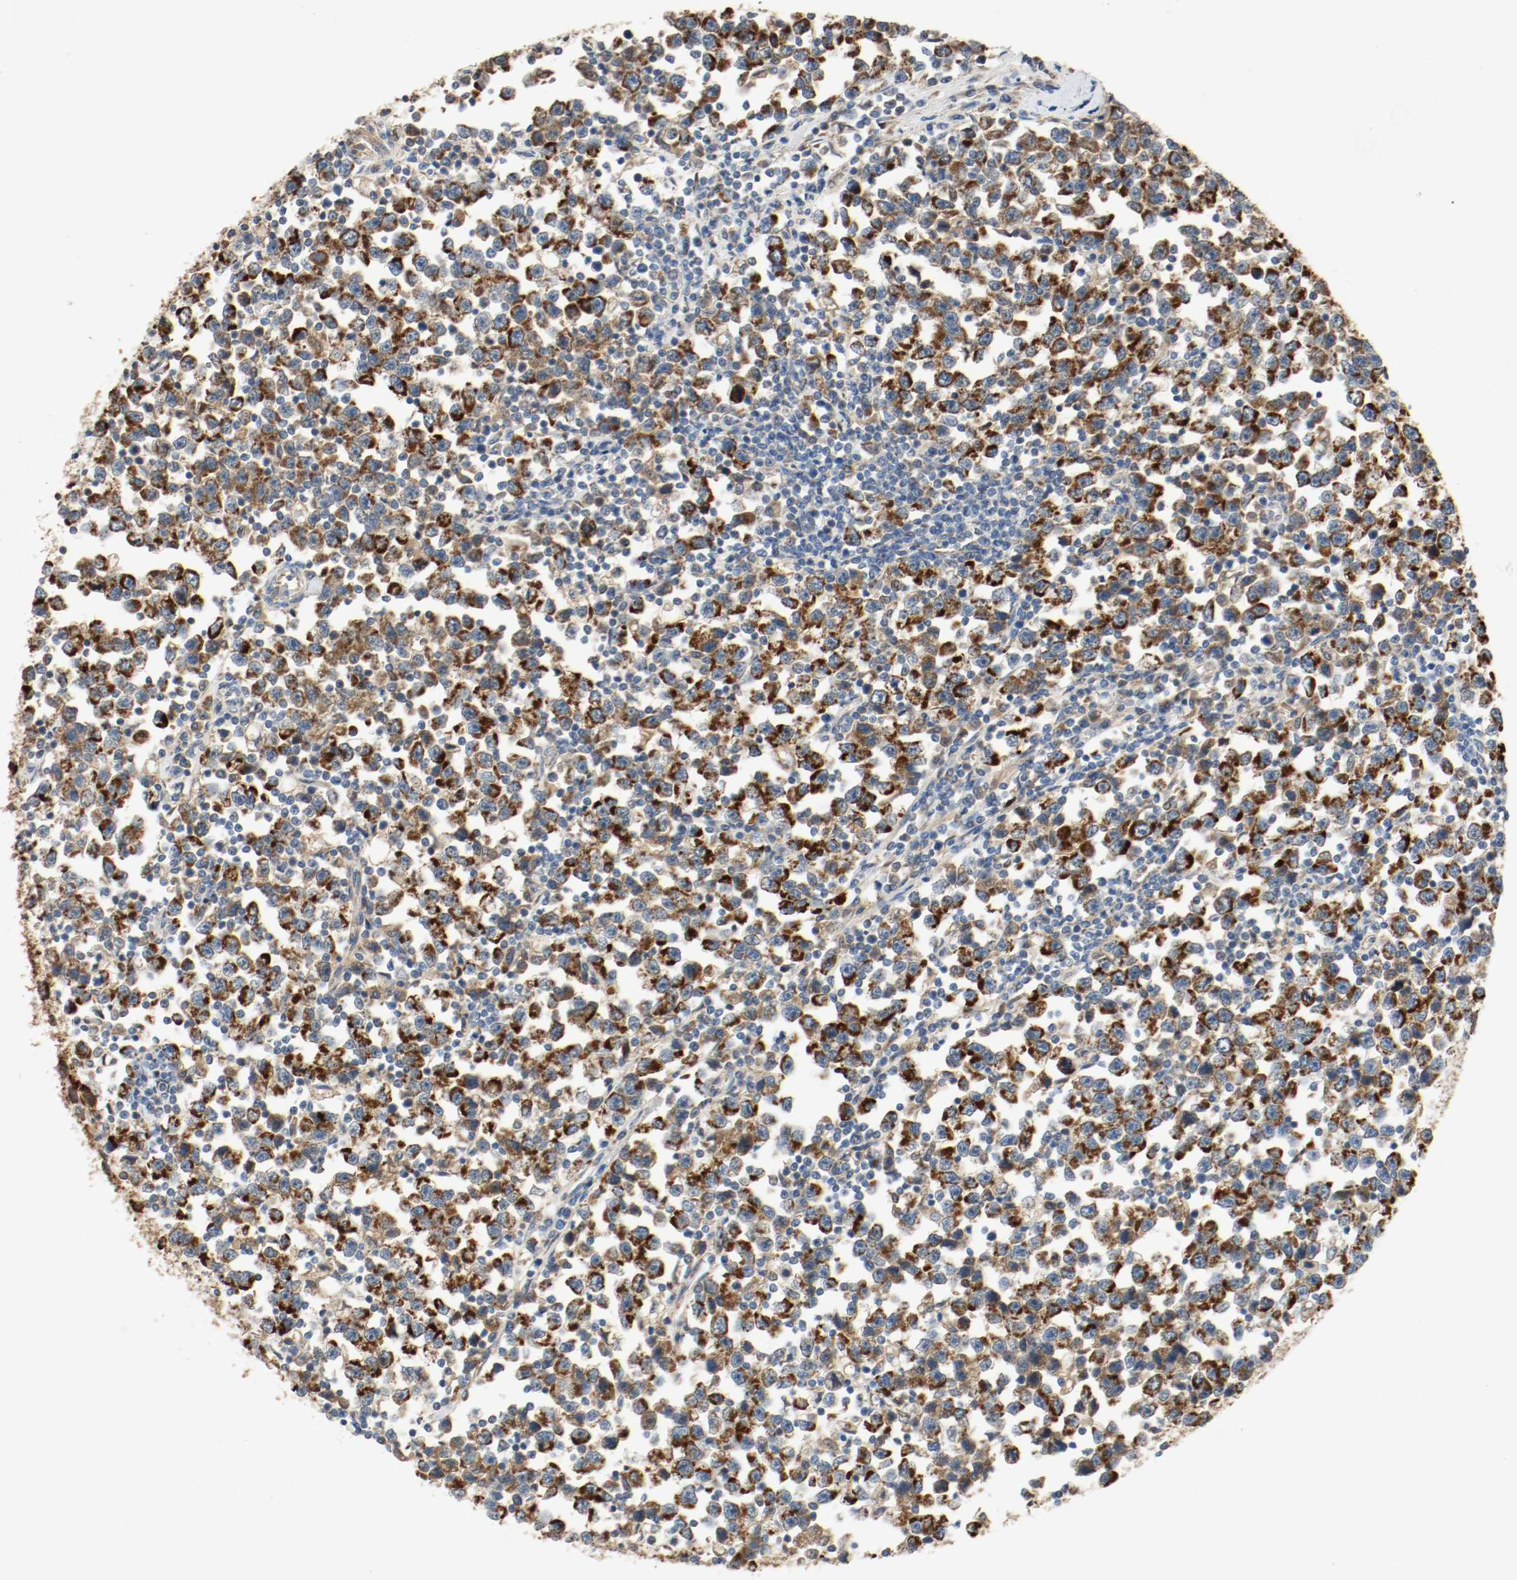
{"staining": {"intensity": "strong", "quantity": ">75%", "location": "cytoplasmic/membranous"}, "tissue": "testis cancer", "cell_type": "Tumor cells", "image_type": "cancer", "snomed": [{"axis": "morphology", "description": "Seminoma, NOS"}, {"axis": "topography", "description": "Testis"}], "caption": "Immunohistochemical staining of human testis cancer (seminoma) displays high levels of strong cytoplasmic/membranous protein staining in approximately >75% of tumor cells.", "gene": "ALDH4A1", "patient": {"sex": "male", "age": 43}}